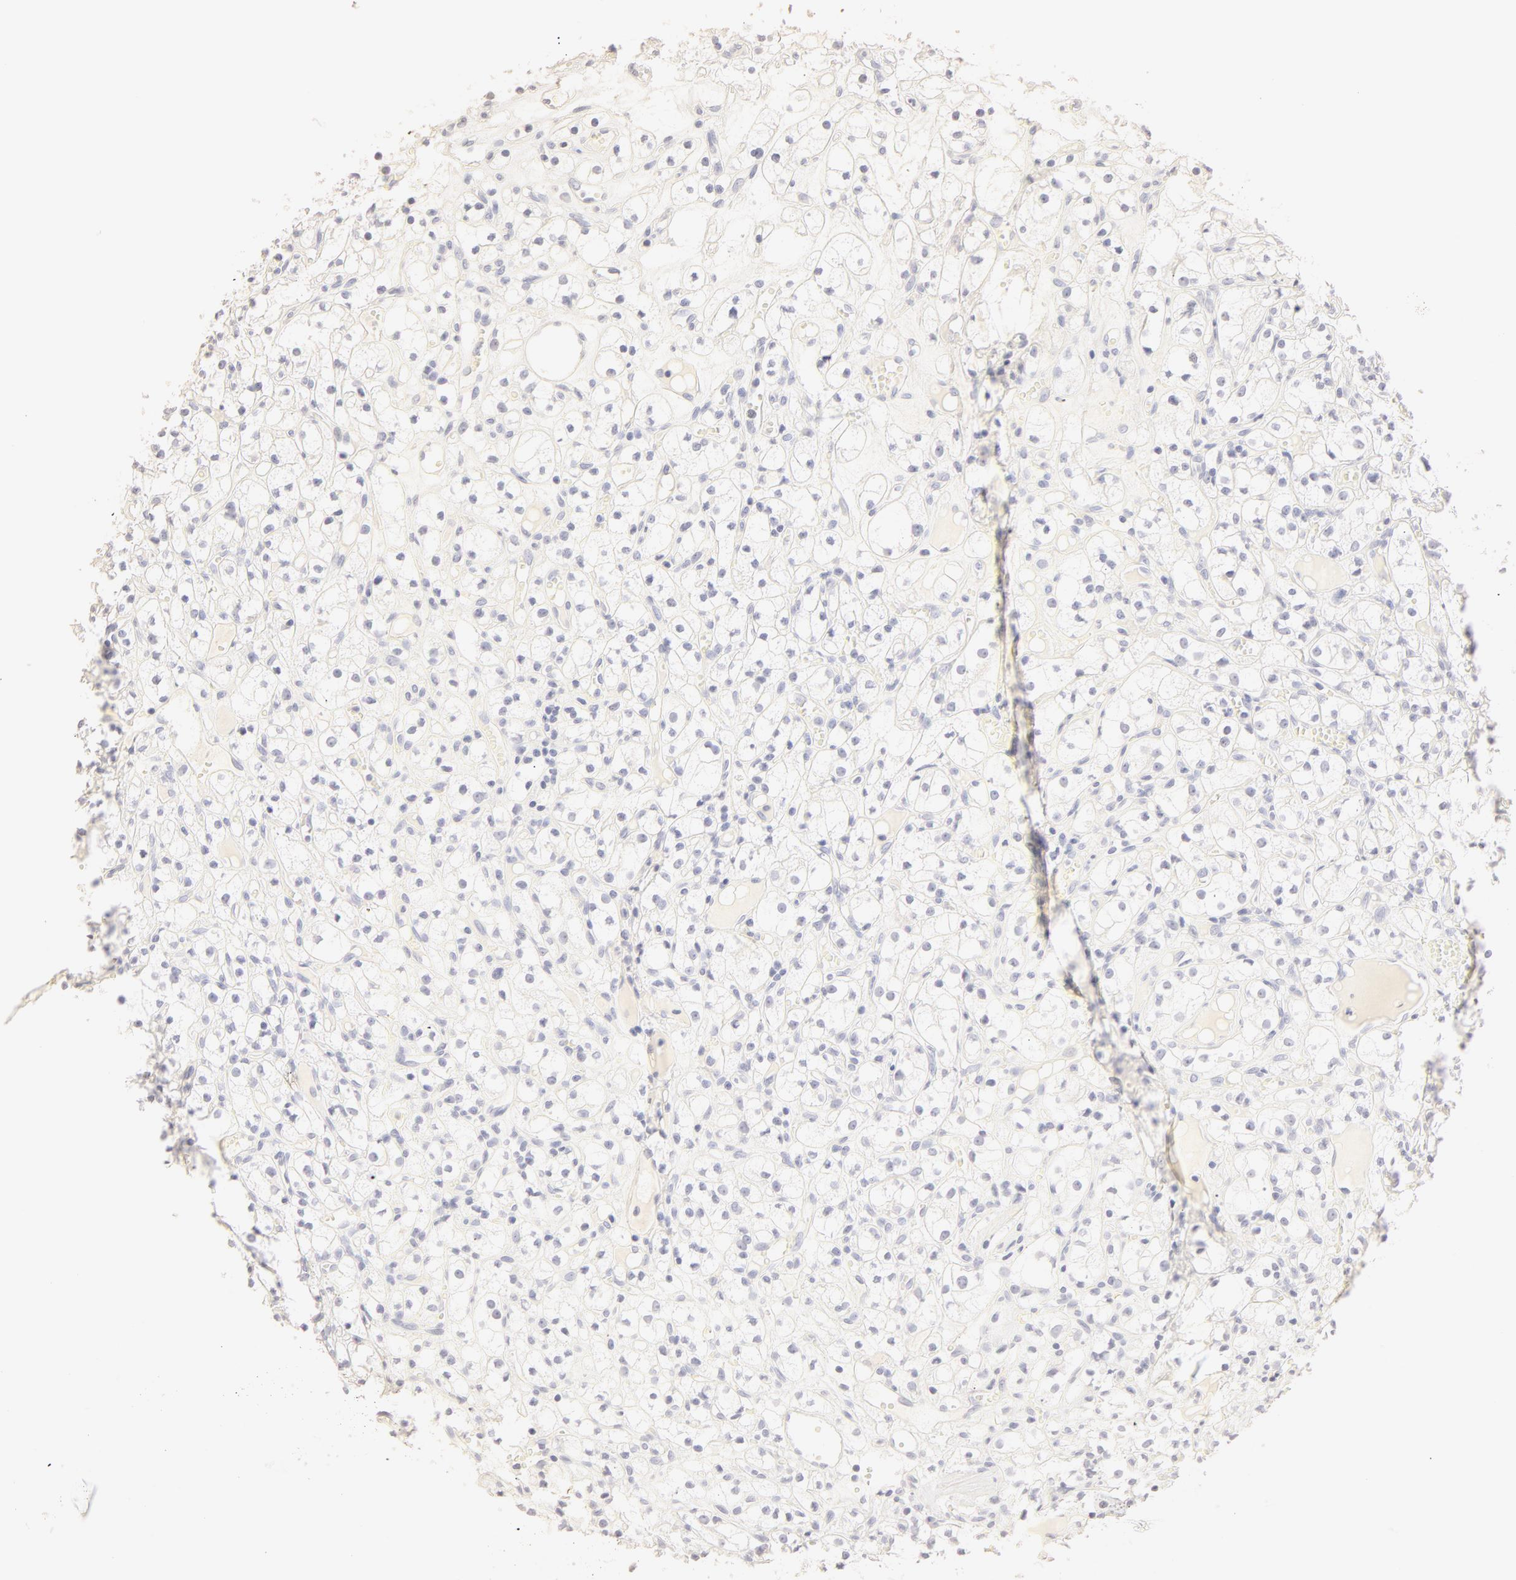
{"staining": {"intensity": "negative", "quantity": "none", "location": "none"}, "tissue": "renal cancer", "cell_type": "Tumor cells", "image_type": "cancer", "snomed": [{"axis": "morphology", "description": "Adenocarcinoma, NOS"}, {"axis": "topography", "description": "Kidney"}], "caption": "Immunohistochemistry micrograph of neoplastic tissue: renal adenocarcinoma stained with DAB (3,3'-diaminobenzidine) reveals no significant protein positivity in tumor cells.", "gene": "LGALS7B", "patient": {"sex": "male", "age": 61}}